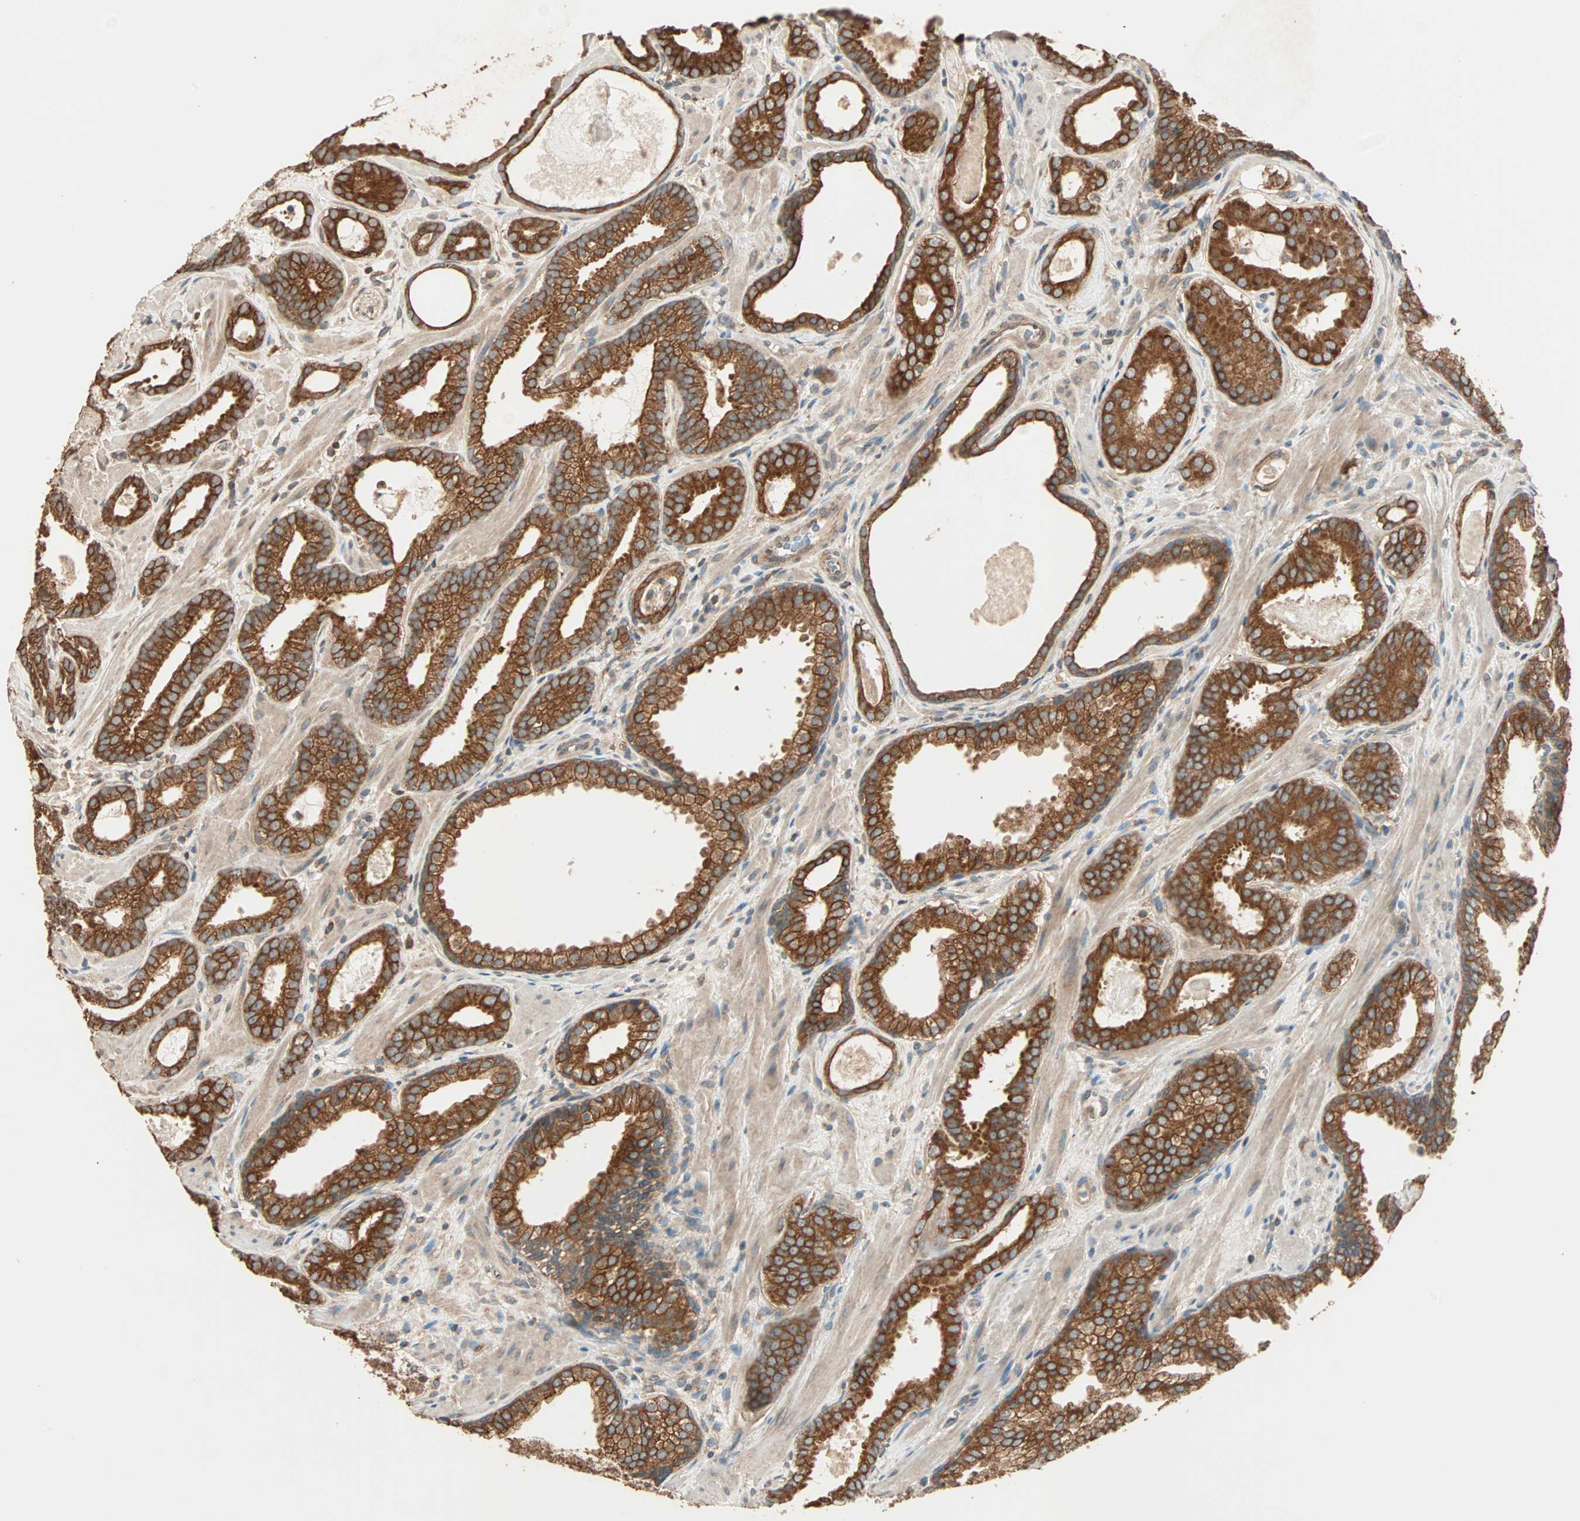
{"staining": {"intensity": "strong", "quantity": ">75%", "location": "cytoplasmic/membranous"}, "tissue": "prostate cancer", "cell_type": "Tumor cells", "image_type": "cancer", "snomed": [{"axis": "morphology", "description": "Adenocarcinoma, Low grade"}, {"axis": "topography", "description": "Prostate"}], "caption": "This micrograph reveals immunohistochemistry (IHC) staining of prostate cancer (low-grade adenocarcinoma), with high strong cytoplasmic/membranous expression in approximately >75% of tumor cells.", "gene": "EIF4G2", "patient": {"sex": "male", "age": 57}}